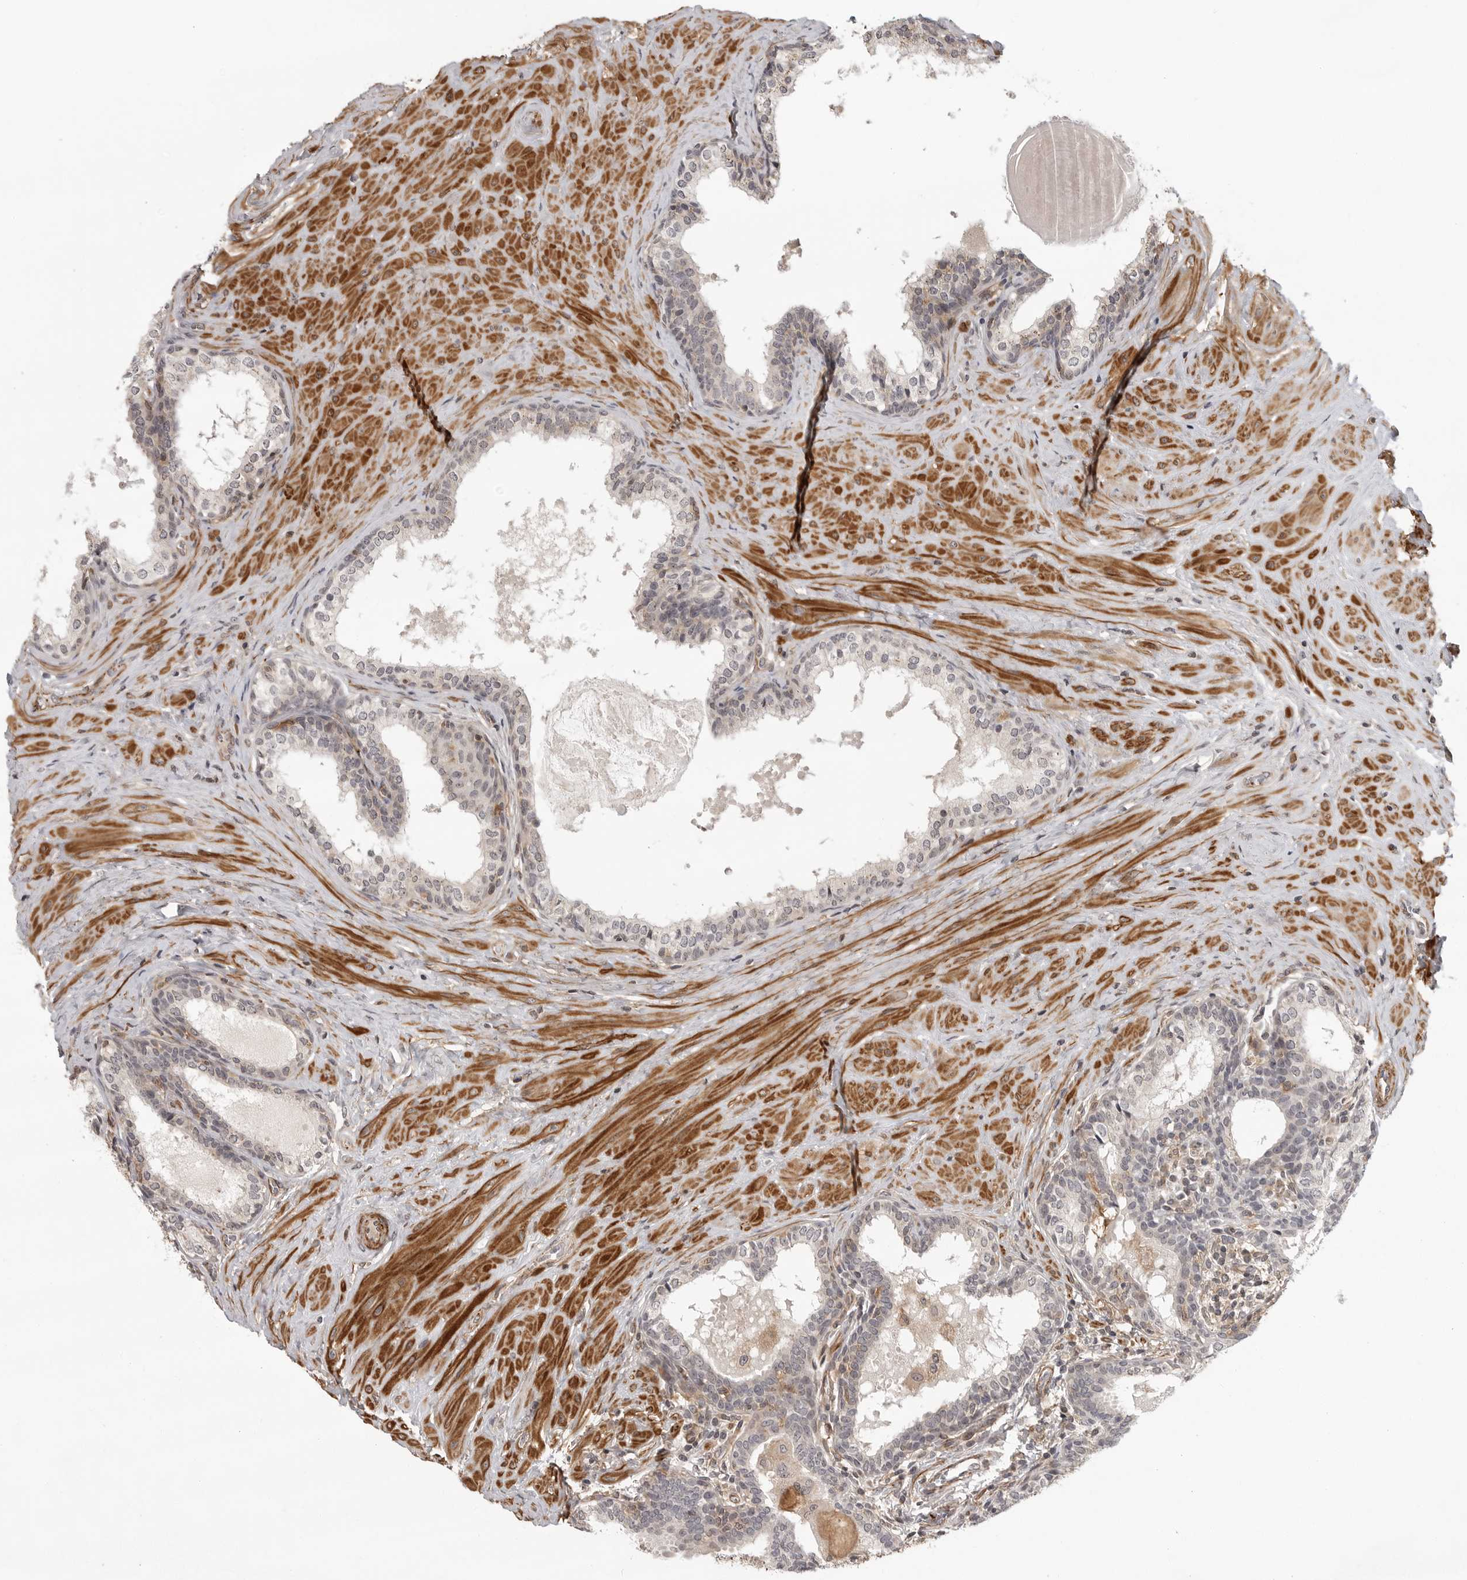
{"staining": {"intensity": "weak", "quantity": "25%-75%", "location": "cytoplasmic/membranous,nuclear"}, "tissue": "prostate cancer", "cell_type": "Tumor cells", "image_type": "cancer", "snomed": [{"axis": "morphology", "description": "Adenocarcinoma, High grade"}, {"axis": "topography", "description": "Prostate"}], "caption": "Prostate cancer (adenocarcinoma (high-grade)) stained for a protein (brown) exhibits weak cytoplasmic/membranous and nuclear positive positivity in about 25%-75% of tumor cells.", "gene": "TUT4", "patient": {"sex": "male", "age": 56}}